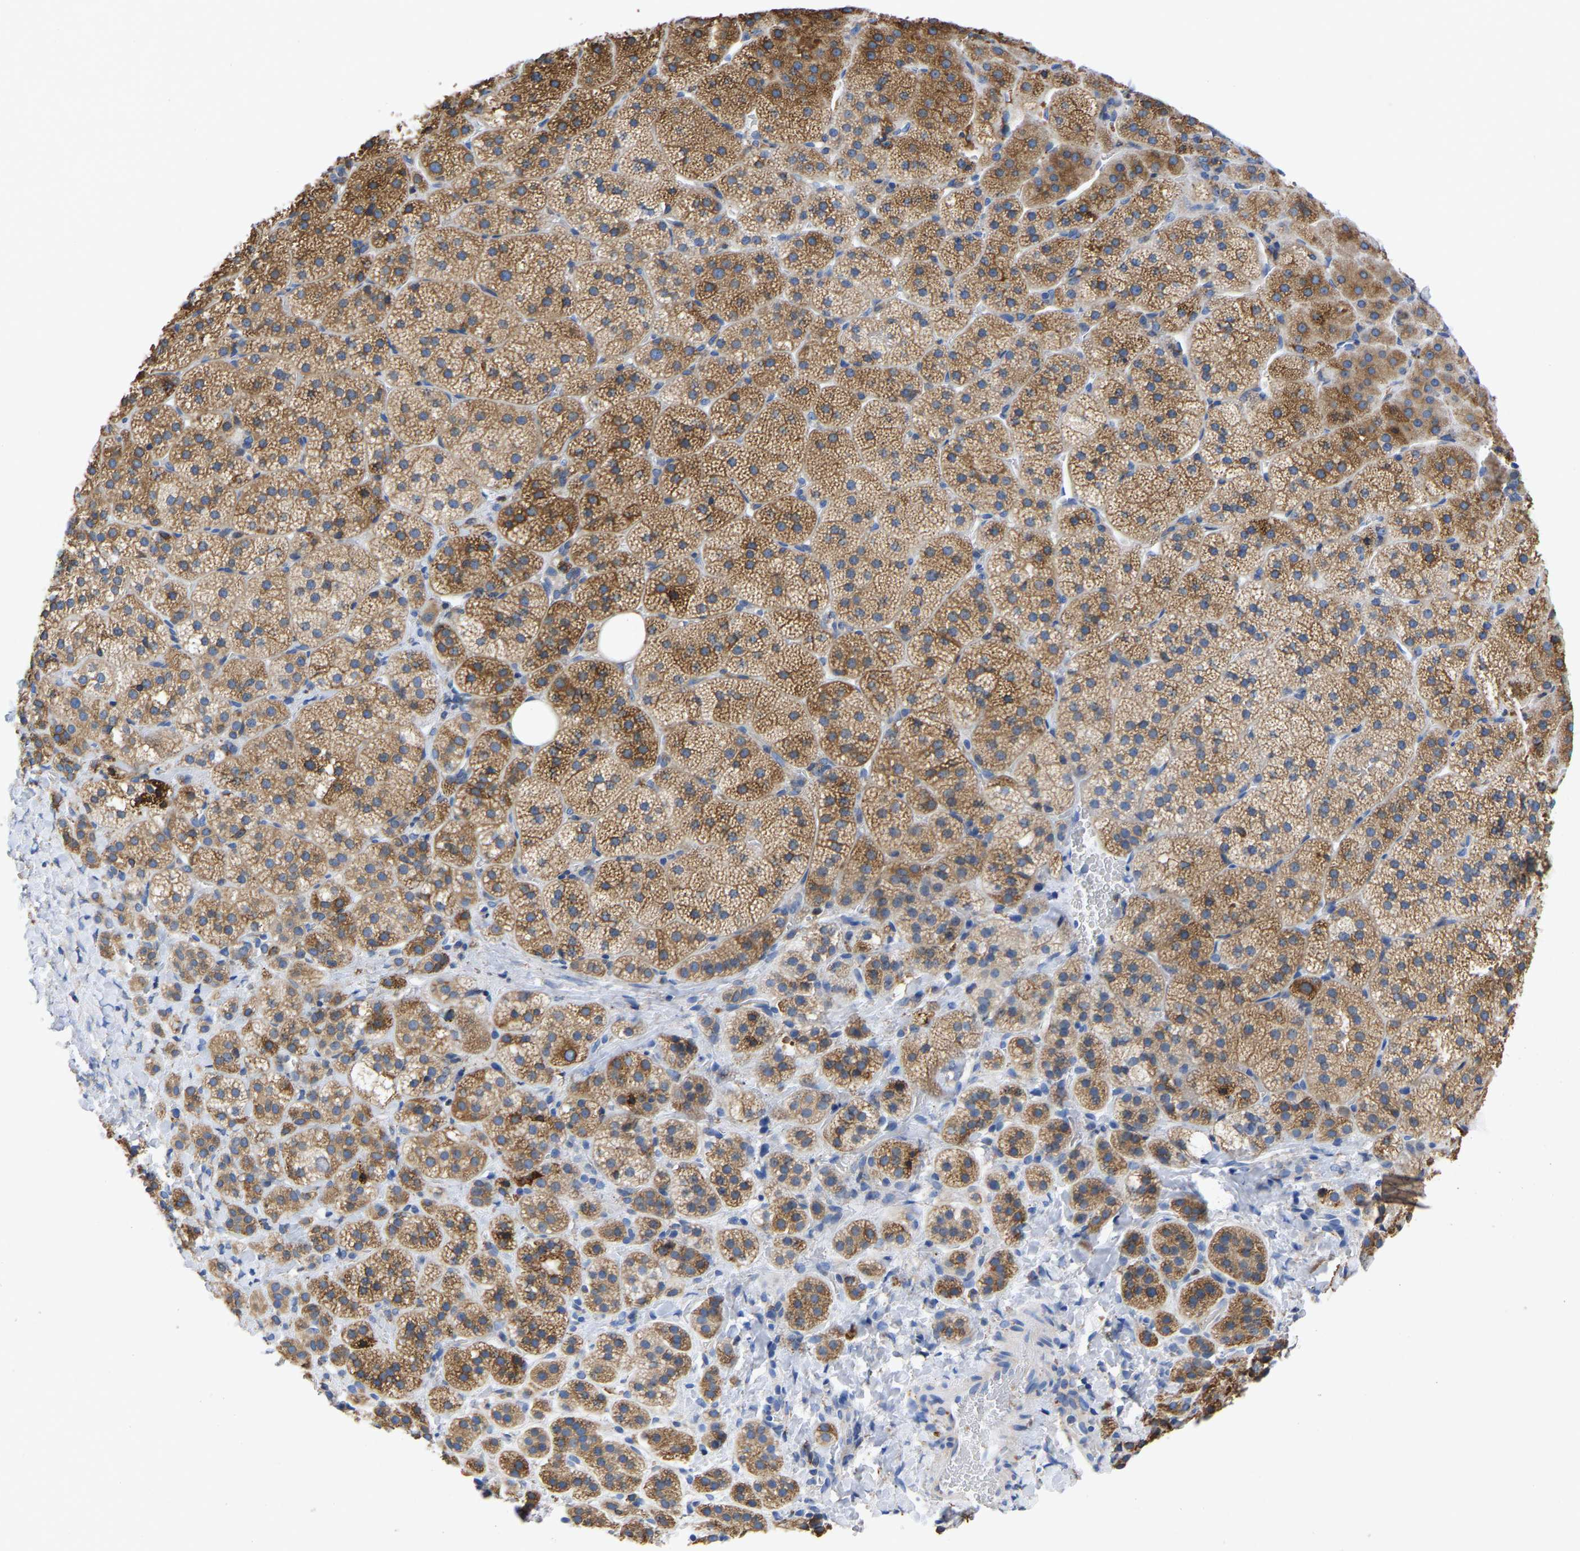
{"staining": {"intensity": "moderate", "quantity": ">75%", "location": "cytoplasmic/membranous"}, "tissue": "adrenal gland", "cell_type": "Glandular cells", "image_type": "normal", "snomed": [{"axis": "morphology", "description": "Normal tissue, NOS"}, {"axis": "topography", "description": "Adrenal gland"}], "caption": "Benign adrenal gland was stained to show a protein in brown. There is medium levels of moderate cytoplasmic/membranous expression in about >75% of glandular cells. The protein of interest is stained brown, and the nuclei are stained in blue (DAB IHC with brightfield microscopy, high magnification).", "gene": "P4HB", "patient": {"sex": "female", "age": 44}}